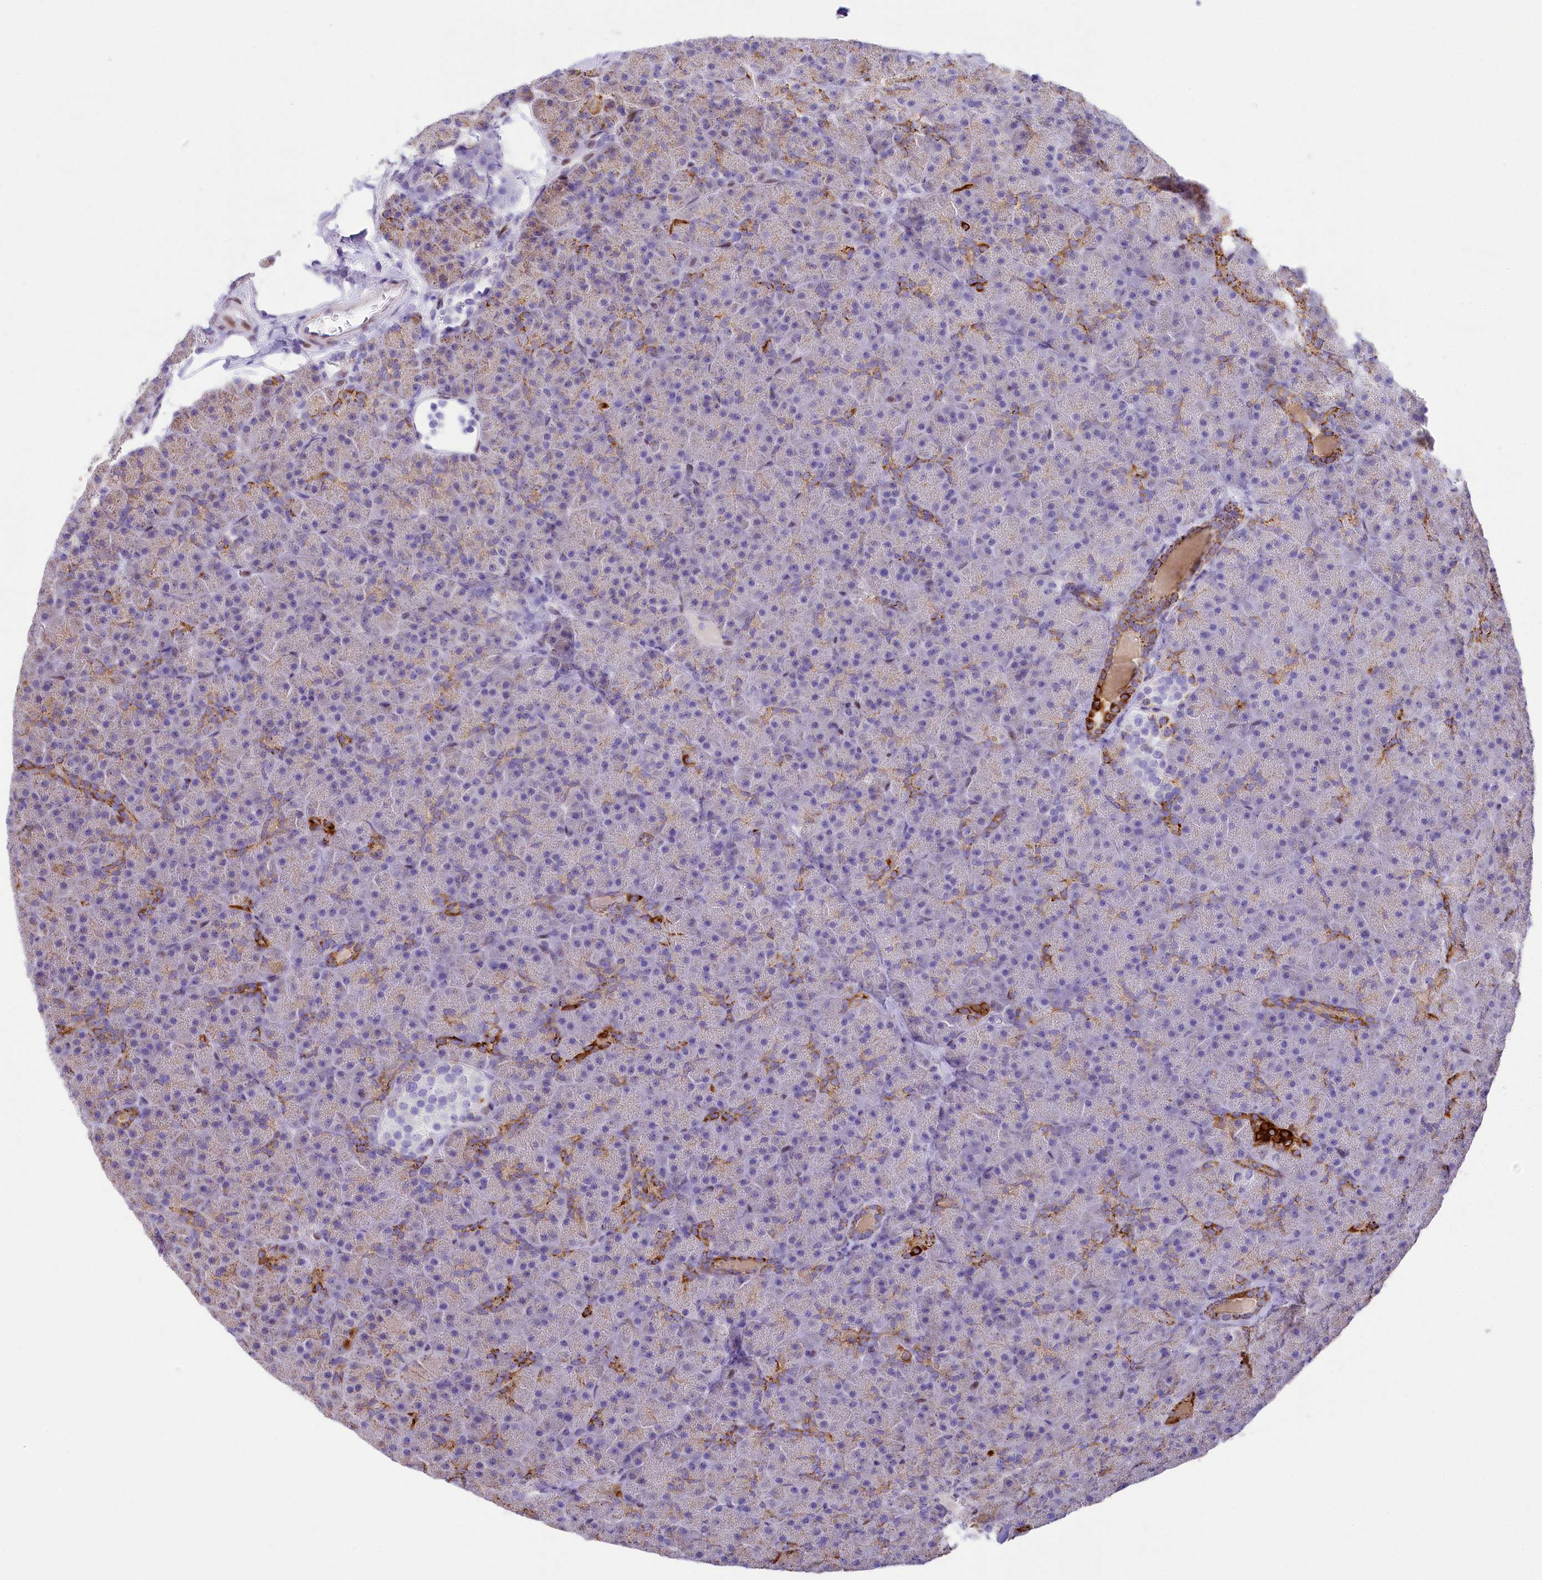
{"staining": {"intensity": "strong", "quantity": "<25%", "location": "cytoplasmic/membranous"}, "tissue": "pancreas", "cell_type": "Exocrine glandular cells", "image_type": "normal", "snomed": [{"axis": "morphology", "description": "Normal tissue, NOS"}, {"axis": "topography", "description": "Pancreas"}], "caption": "DAB (3,3'-diaminobenzidine) immunohistochemical staining of normal pancreas shows strong cytoplasmic/membranous protein expression in about <25% of exocrine glandular cells. The protein is stained brown, and the nuclei are stained in blue (DAB IHC with brightfield microscopy, high magnification).", "gene": "PPIP5K2", "patient": {"sex": "male", "age": 36}}